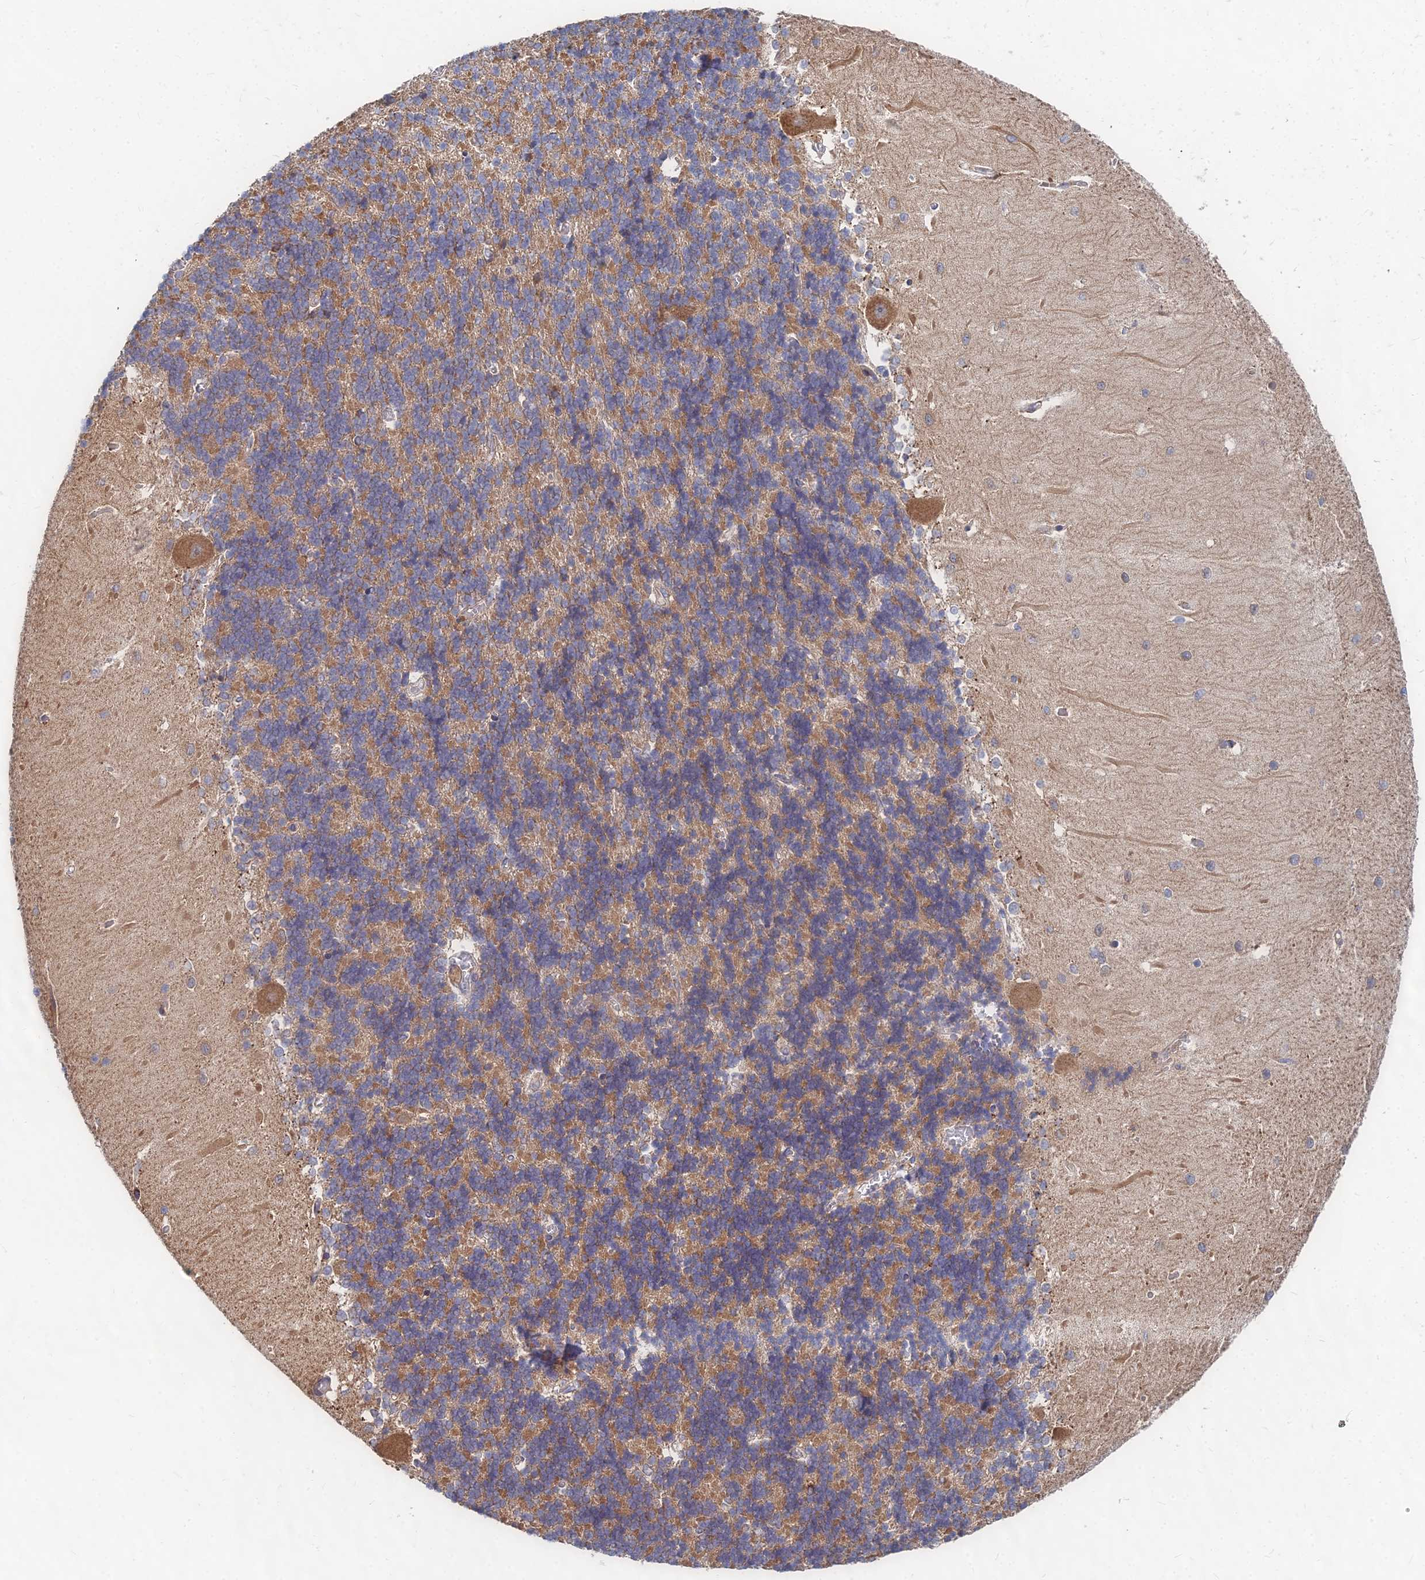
{"staining": {"intensity": "moderate", "quantity": "25%-75%", "location": "cytoplasmic/membranous"}, "tissue": "cerebellum", "cell_type": "Cells in granular layer", "image_type": "normal", "snomed": [{"axis": "morphology", "description": "Normal tissue, NOS"}, {"axis": "topography", "description": "Cerebellum"}], "caption": "An image of cerebellum stained for a protein demonstrates moderate cytoplasmic/membranous brown staining in cells in granular layer.", "gene": "CCZ1B", "patient": {"sex": "male", "age": 37}}